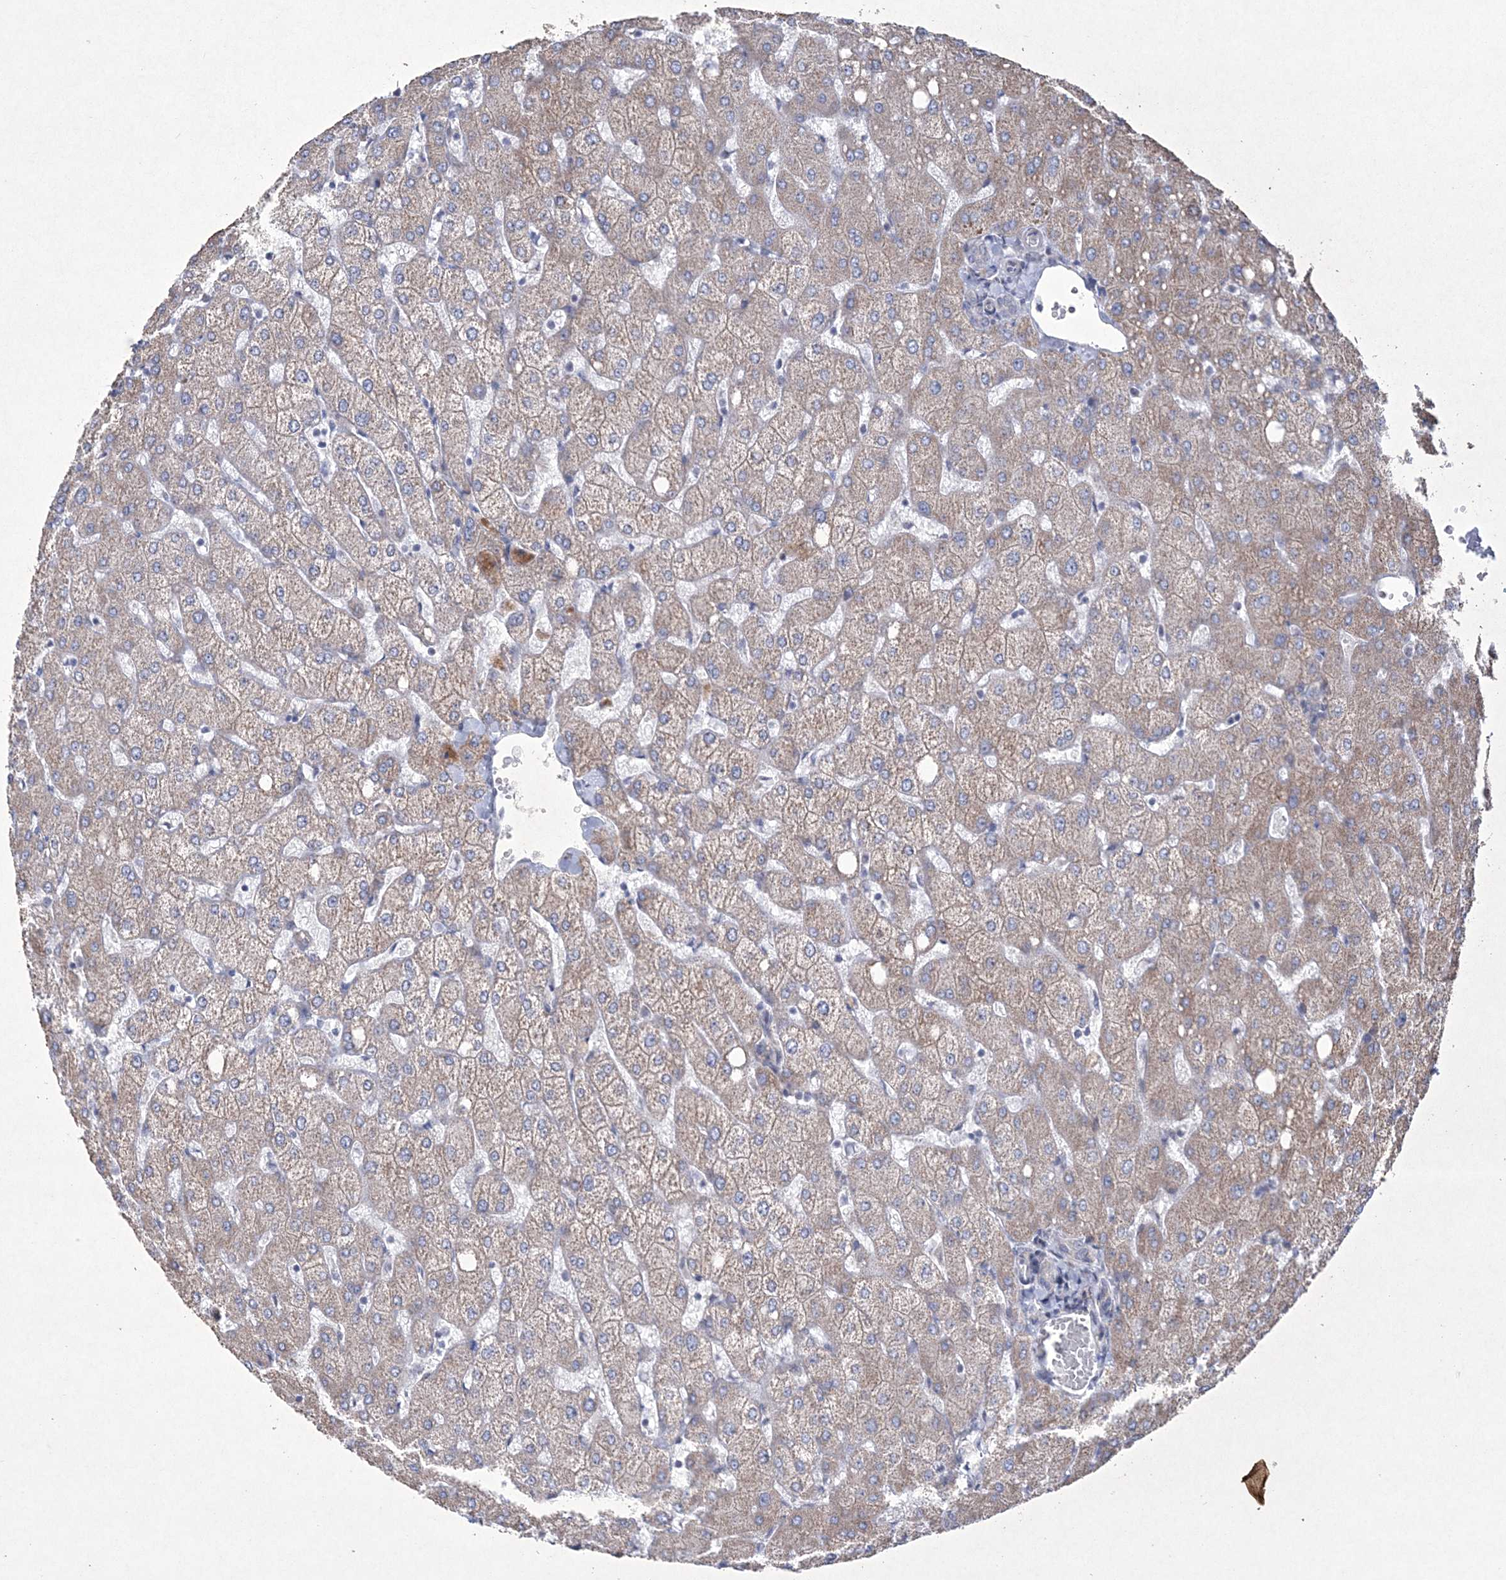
{"staining": {"intensity": "negative", "quantity": "none", "location": "none"}, "tissue": "liver", "cell_type": "Cholangiocytes", "image_type": "normal", "snomed": [{"axis": "morphology", "description": "Normal tissue, NOS"}, {"axis": "topography", "description": "Liver"}], "caption": "This is an IHC micrograph of unremarkable liver. There is no staining in cholangiocytes.", "gene": "CES4A", "patient": {"sex": "female", "age": 54}}